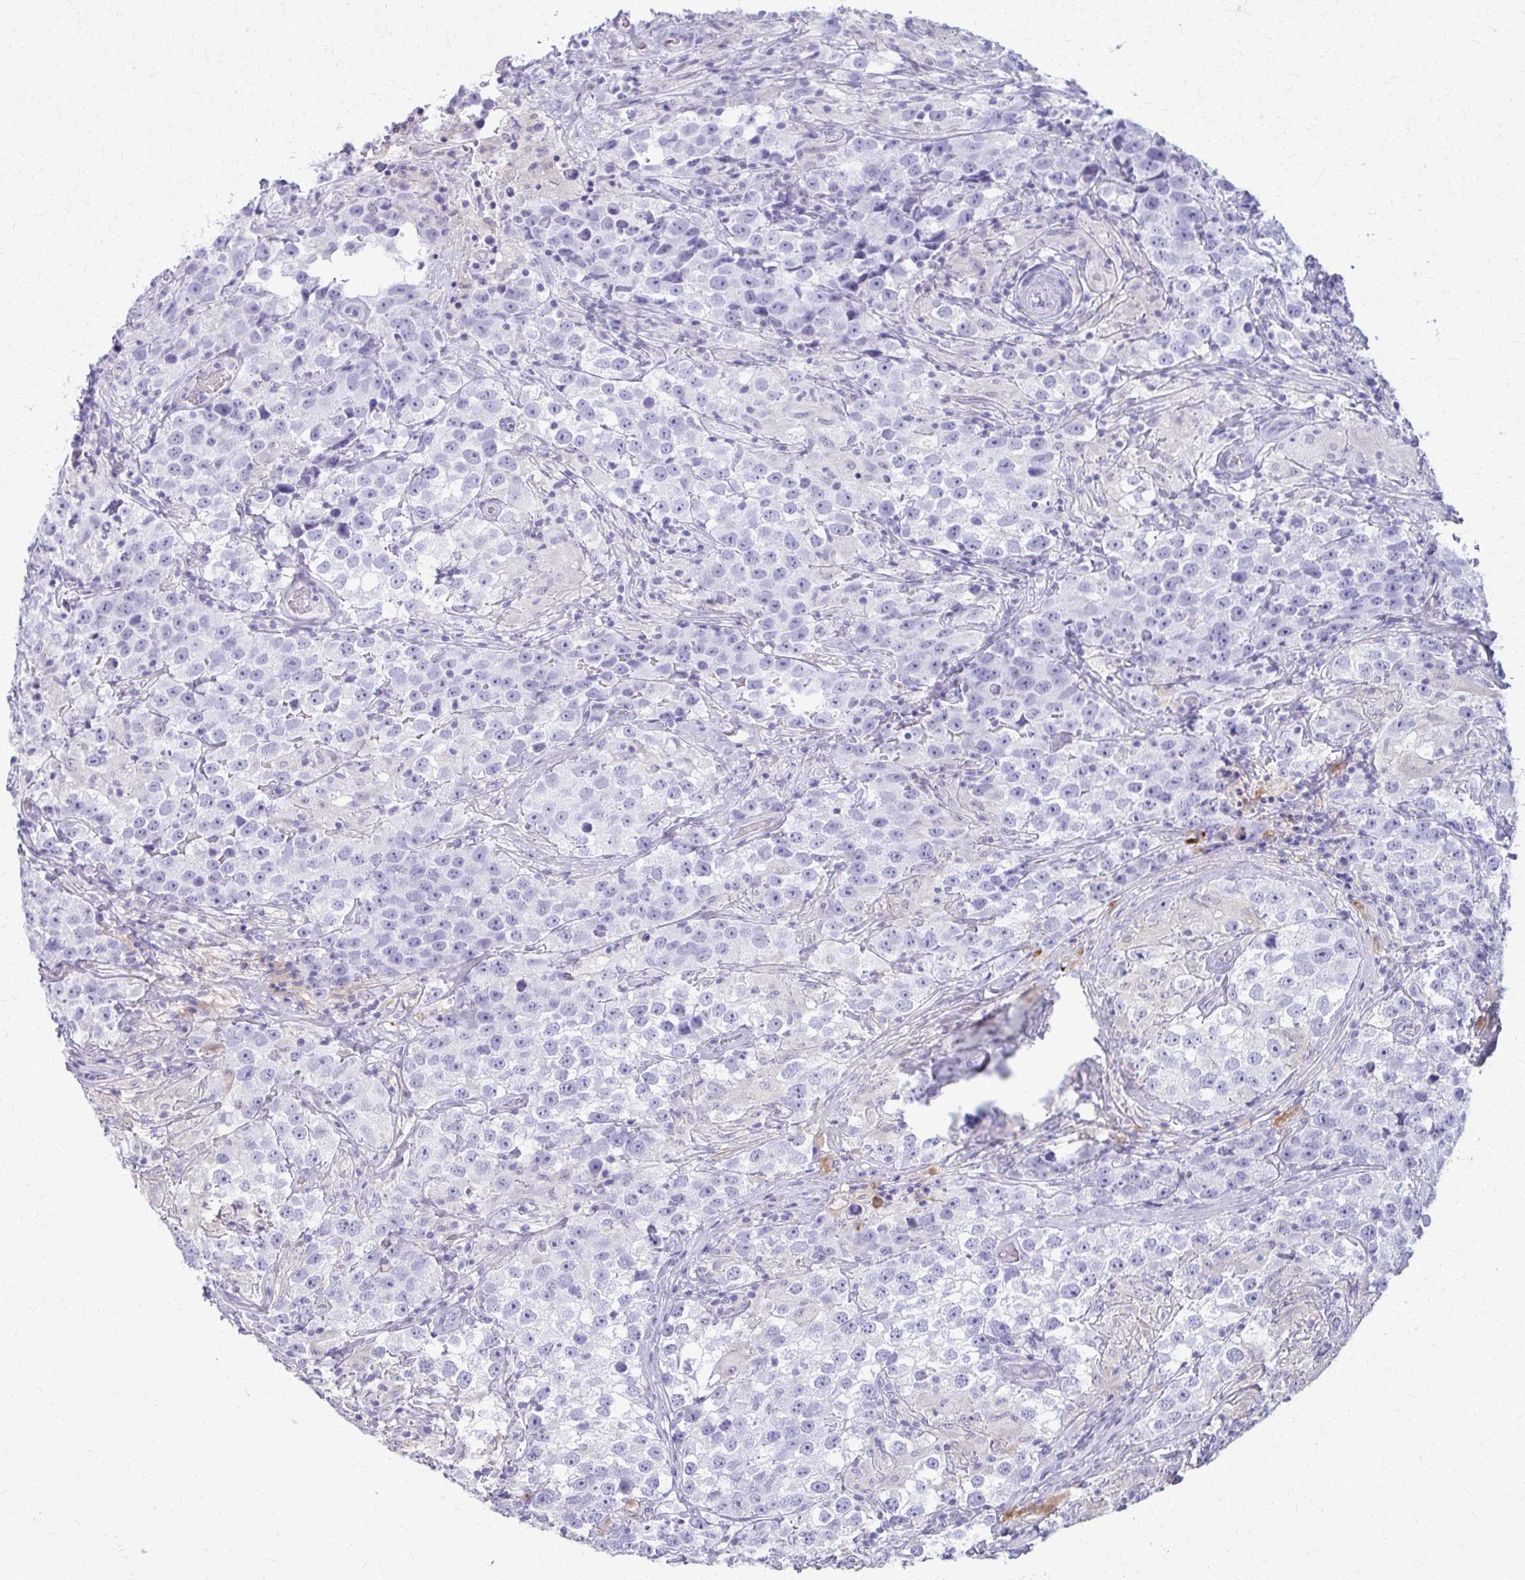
{"staining": {"intensity": "negative", "quantity": "none", "location": "none"}, "tissue": "testis cancer", "cell_type": "Tumor cells", "image_type": "cancer", "snomed": [{"axis": "morphology", "description": "Seminoma, NOS"}, {"axis": "topography", "description": "Testis"}], "caption": "An image of human seminoma (testis) is negative for staining in tumor cells.", "gene": "ACSM2B", "patient": {"sex": "male", "age": 46}}